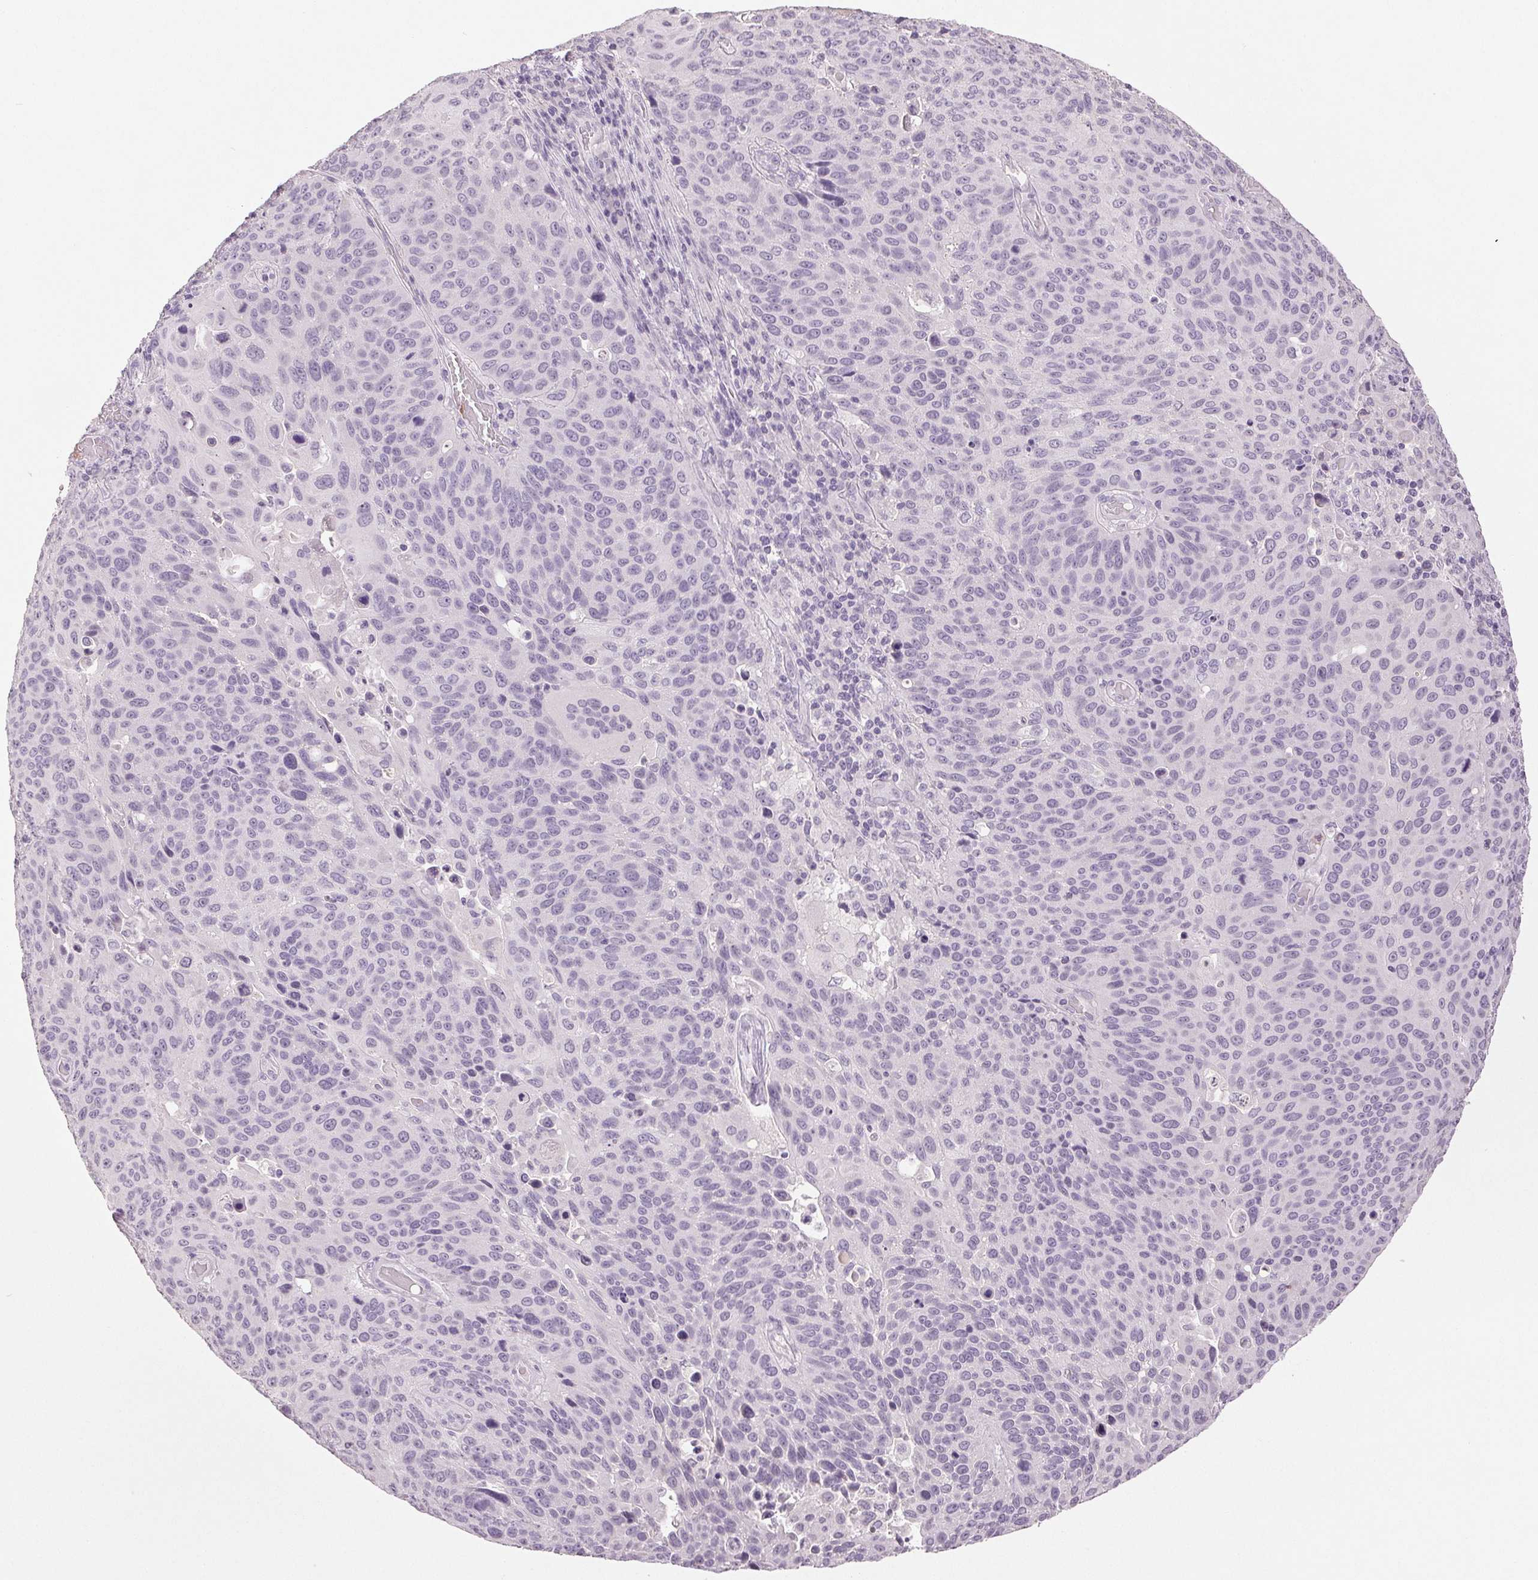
{"staining": {"intensity": "negative", "quantity": "none", "location": "none"}, "tissue": "lung cancer", "cell_type": "Tumor cells", "image_type": "cancer", "snomed": [{"axis": "morphology", "description": "Squamous cell carcinoma, NOS"}, {"axis": "topography", "description": "Lung"}], "caption": "Immunohistochemistry (IHC) of squamous cell carcinoma (lung) reveals no expression in tumor cells.", "gene": "LTF", "patient": {"sex": "male", "age": 68}}